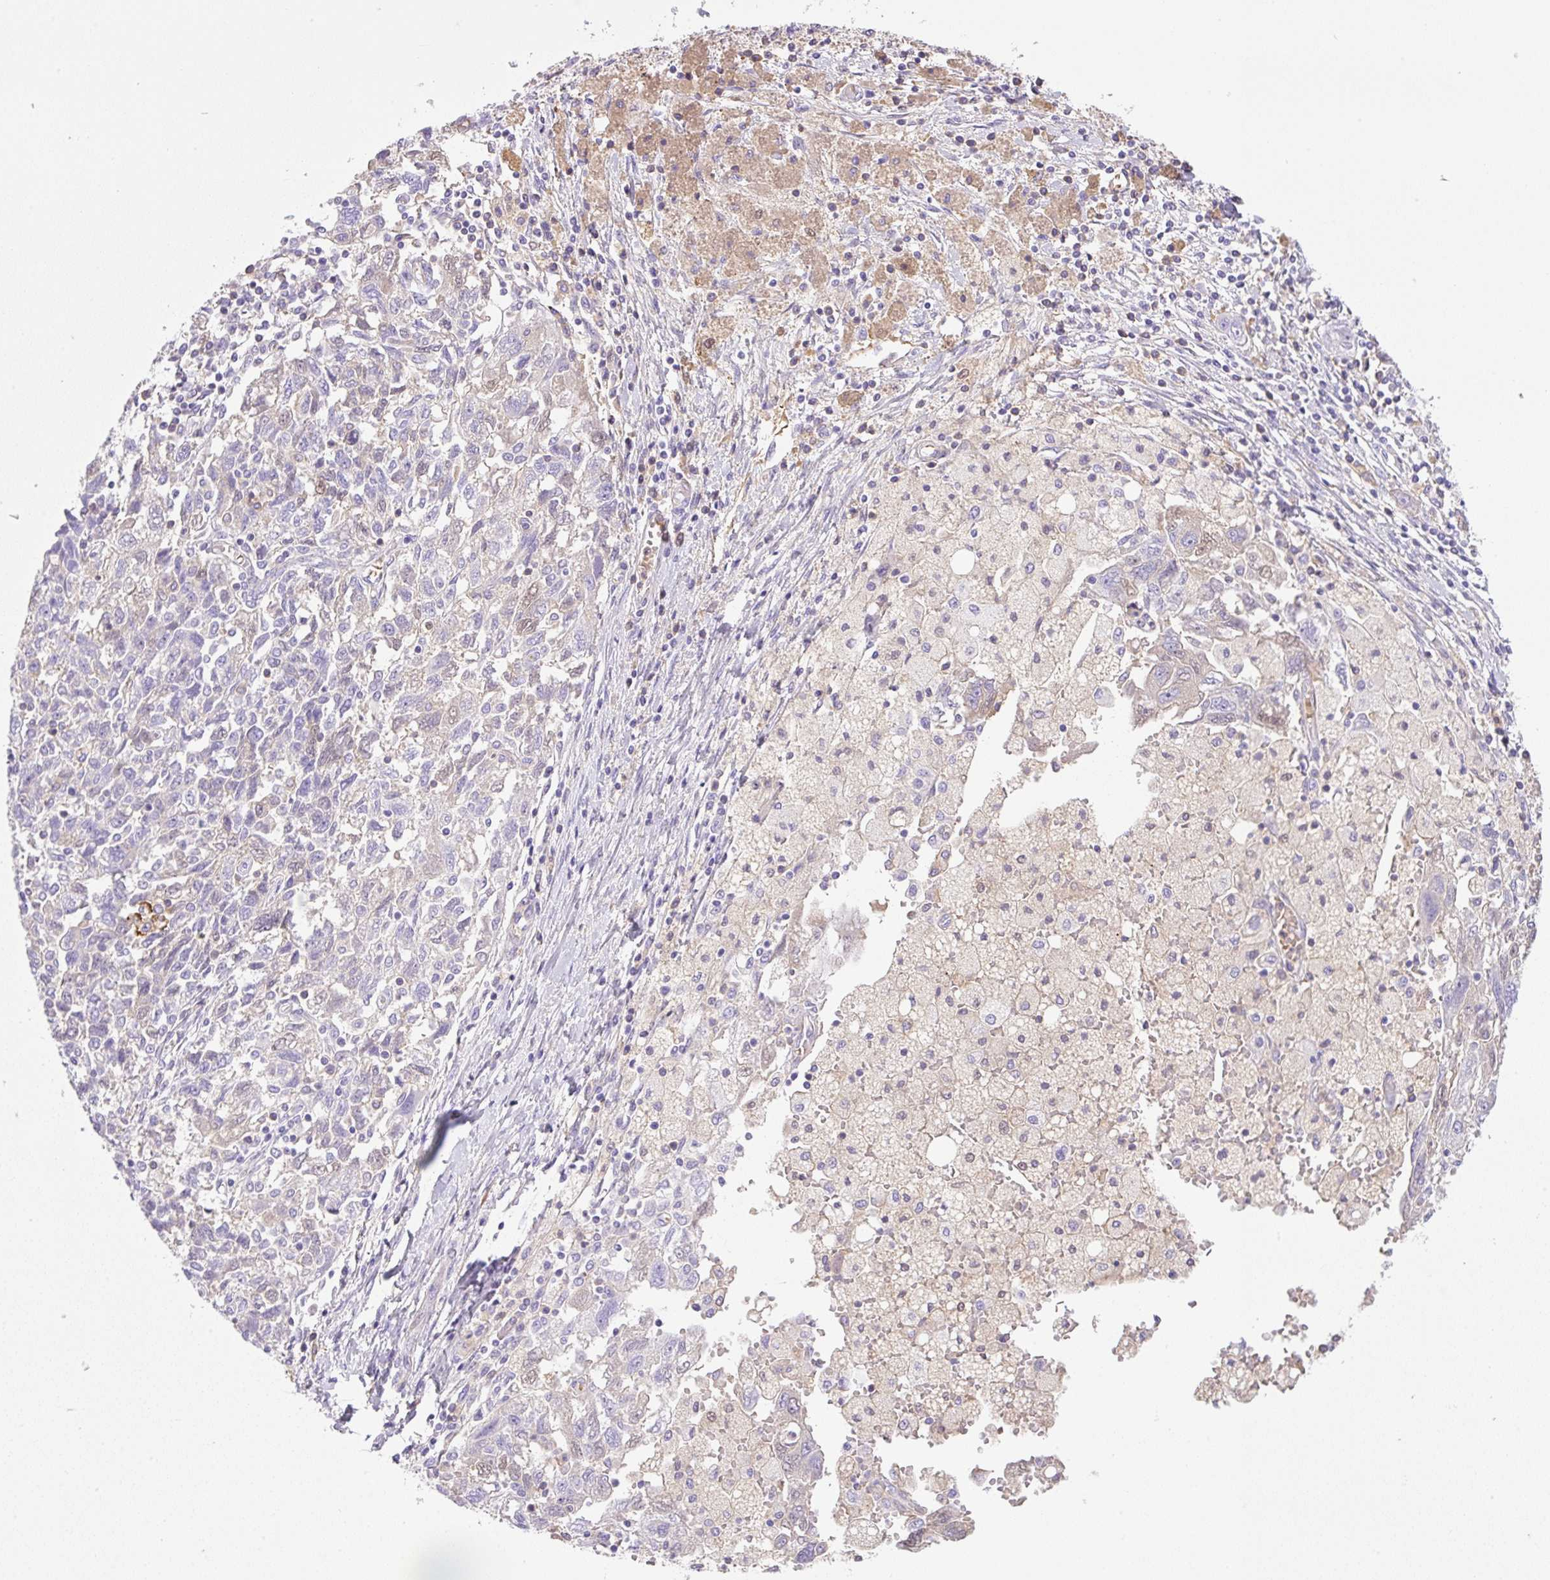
{"staining": {"intensity": "negative", "quantity": "none", "location": "none"}, "tissue": "ovarian cancer", "cell_type": "Tumor cells", "image_type": "cancer", "snomed": [{"axis": "morphology", "description": "Carcinoma, NOS"}, {"axis": "morphology", "description": "Cystadenocarcinoma, serous, NOS"}, {"axis": "topography", "description": "Ovary"}], "caption": "The histopathology image displays no significant expression in tumor cells of carcinoma (ovarian). Brightfield microscopy of immunohistochemistry stained with DAB (3,3'-diaminobenzidine) (brown) and hematoxylin (blue), captured at high magnification.", "gene": "TDRD15", "patient": {"sex": "female", "age": 69}}